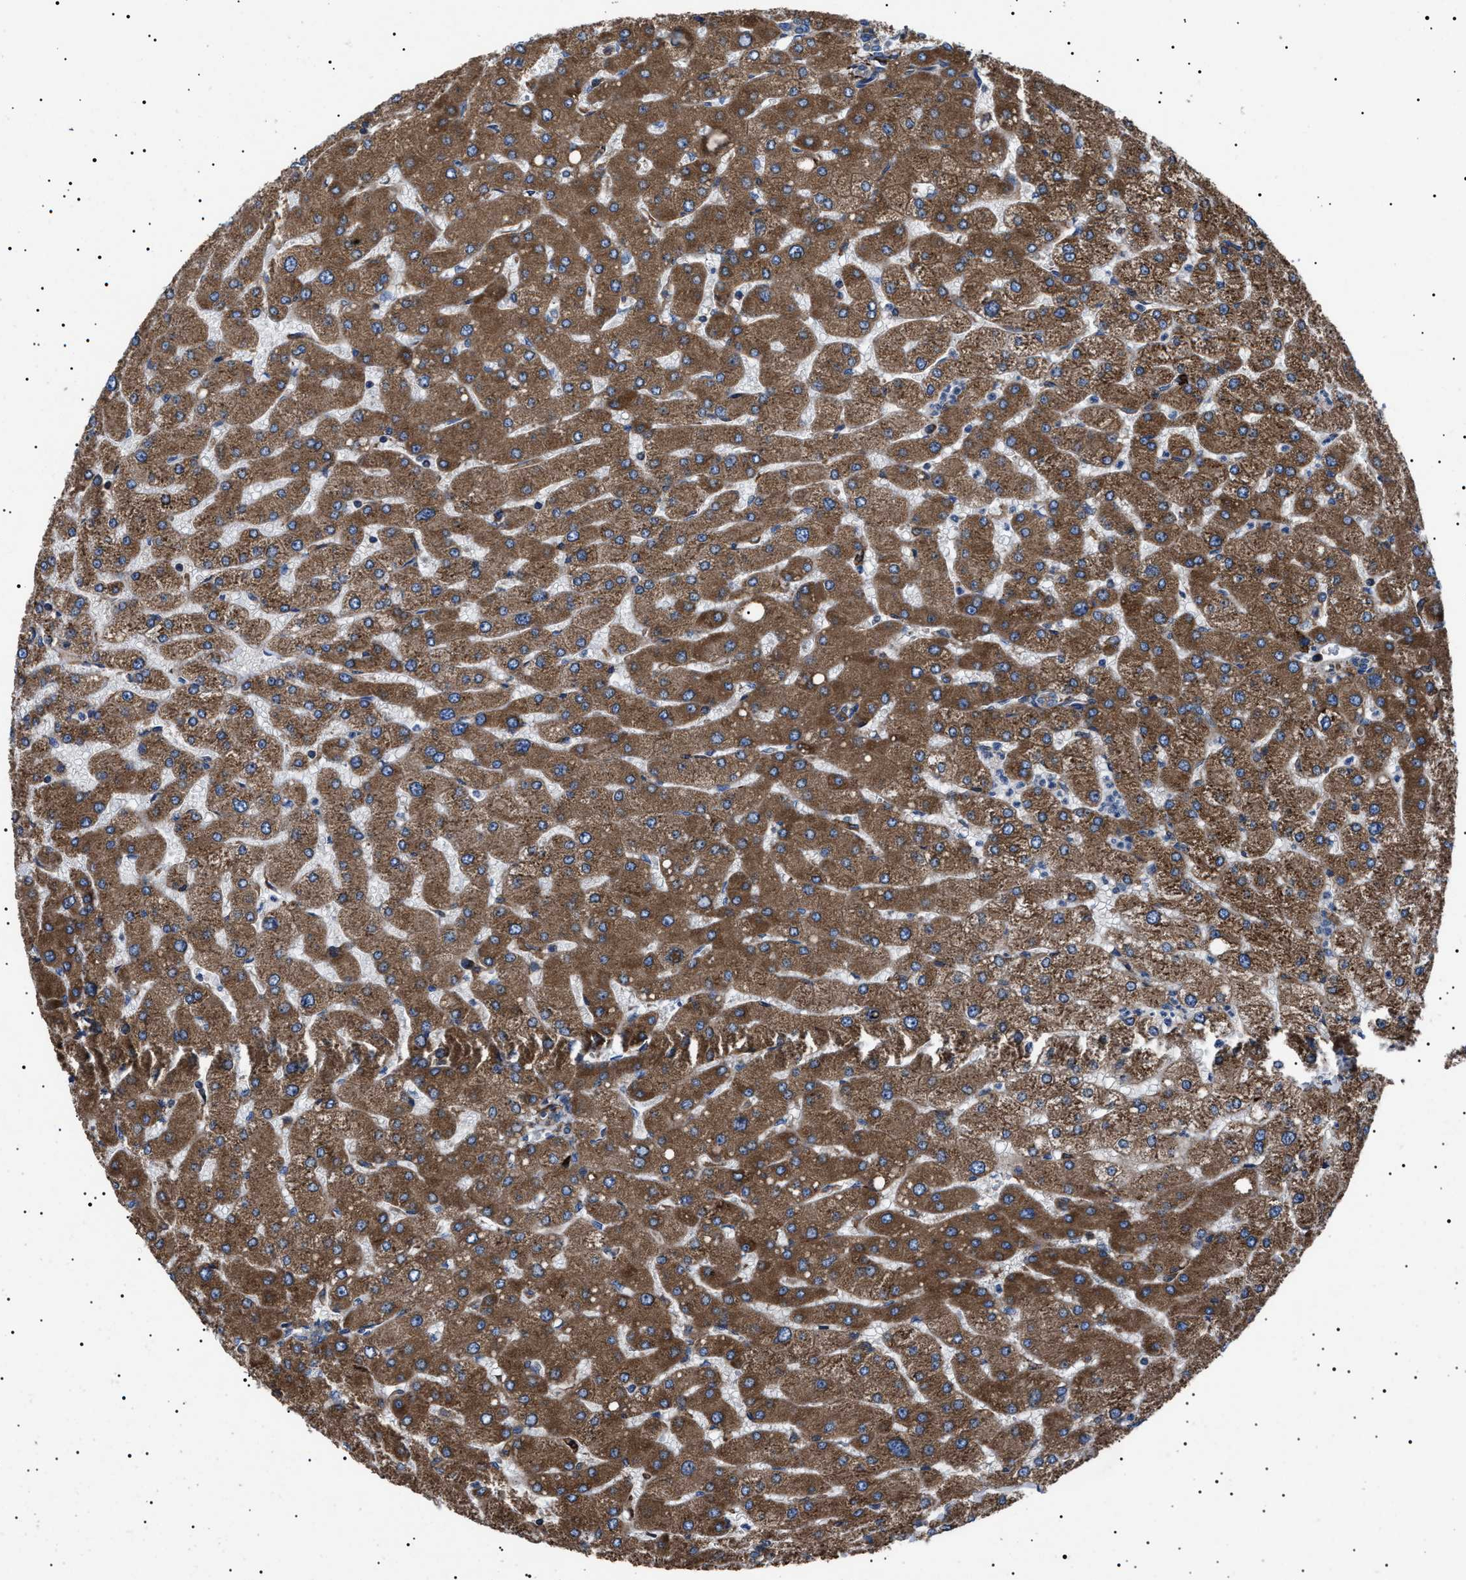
{"staining": {"intensity": "moderate", "quantity": ">75%", "location": "cytoplasmic/membranous"}, "tissue": "liver", "cell_type": "Cholangiocytes", "image_type": "normal", "snomed": [{"axis": "morphology", "description": "Normal tissue, NOS"}, {"axis": "topography", "description": "Liver"}], "caption": "Liver stained for a protein demonstrates moderate cytoplasmic/membranous positivity in cholangiocytes.", "gene": "TOP1MT", "patient": {"sex": "male", "age": 55}}